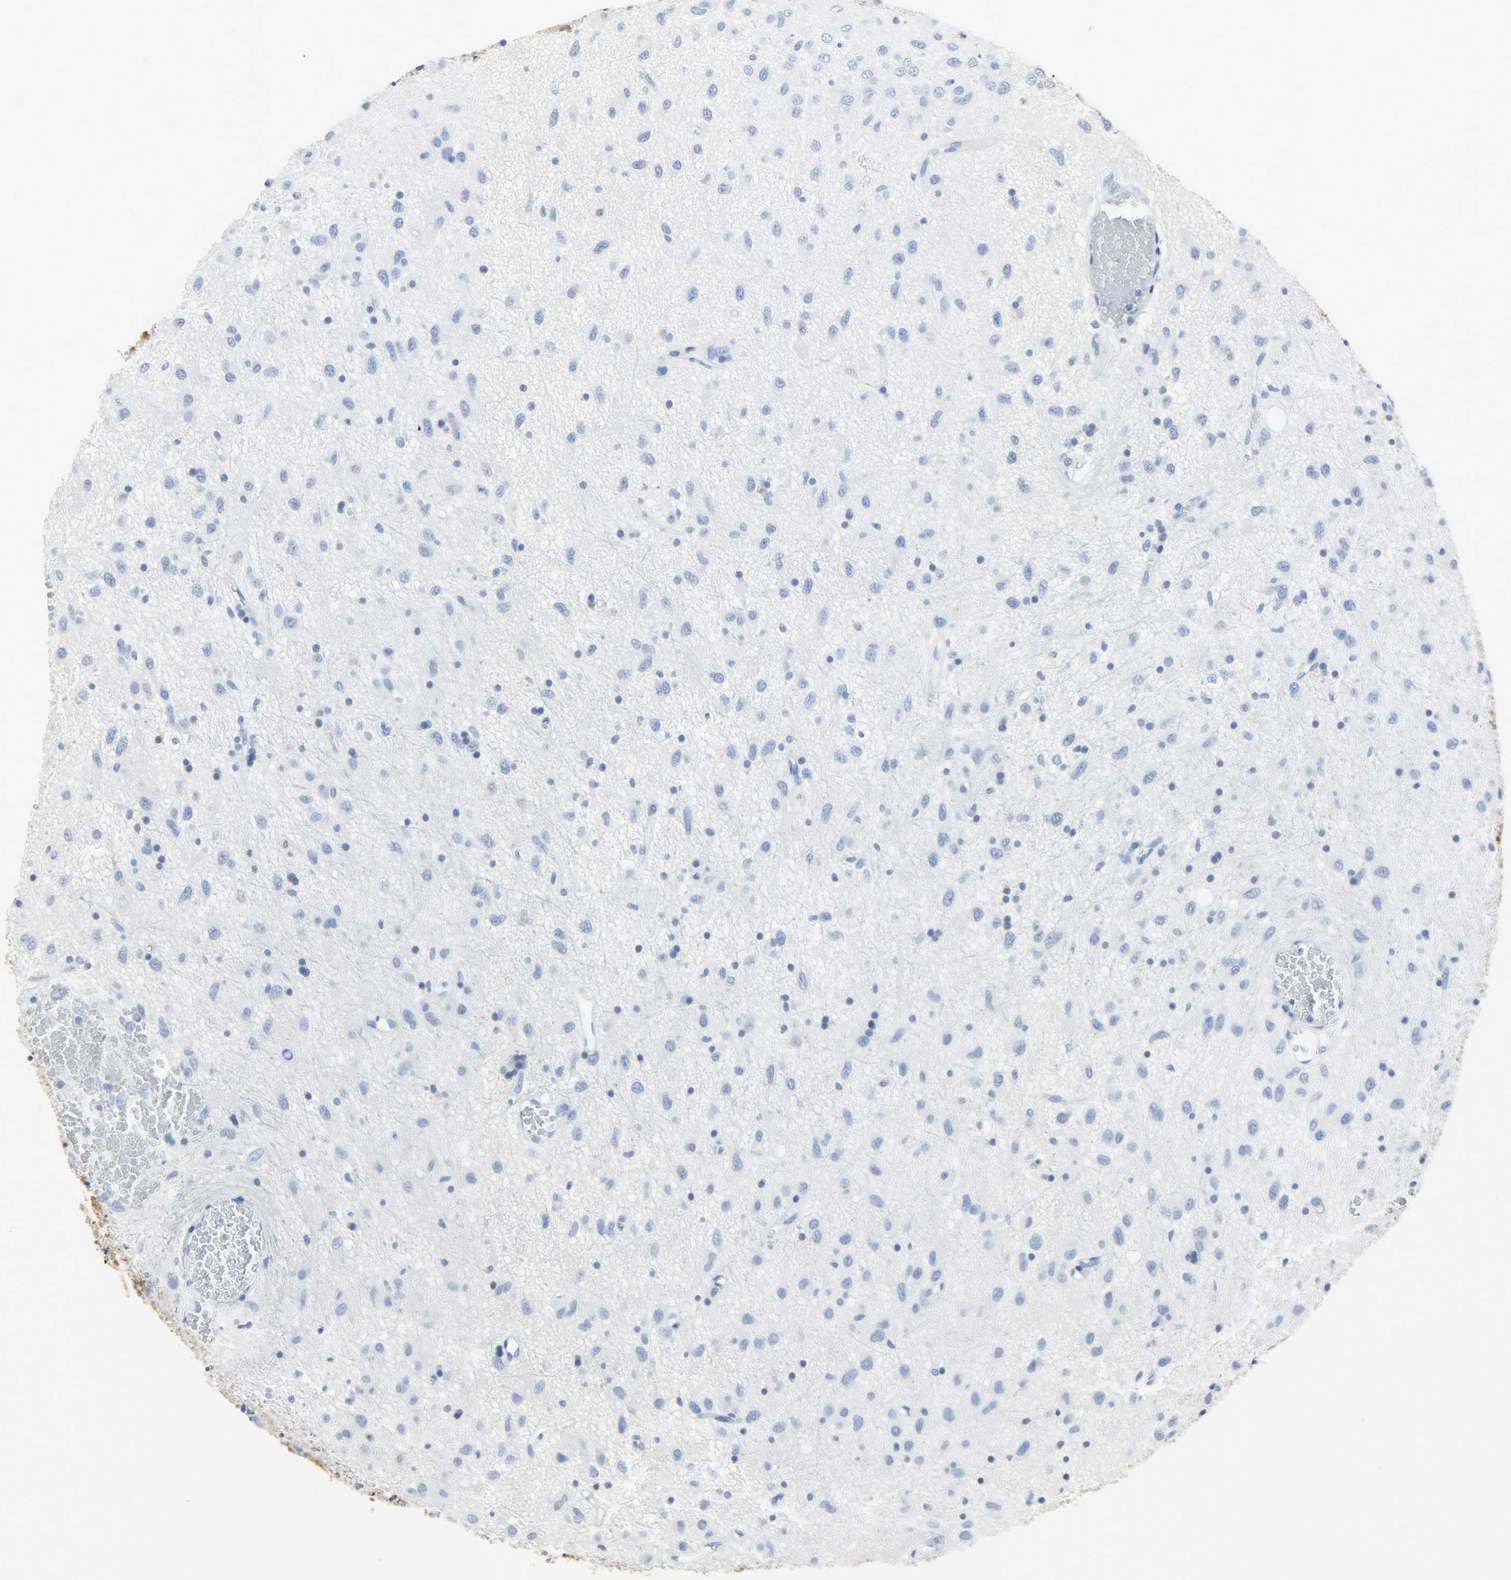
{"staining": {"intensity": "negative", "quantity": "none", "location": "none"}, "tissue": "glioma", "cell_type": "Tumor cells", "image_type": "cancer", "snomed": [{"axis": "morphology", "description": "Glioma, malignant, Low grade"}, {"axis": "topography", "description": "Brain"}], "caption": "Human glioma stained for a protein using immunohistochemistry displays no expression in tumor cells.", "gene": "CRP", "patient": {"sex": "male", "age": 77}}